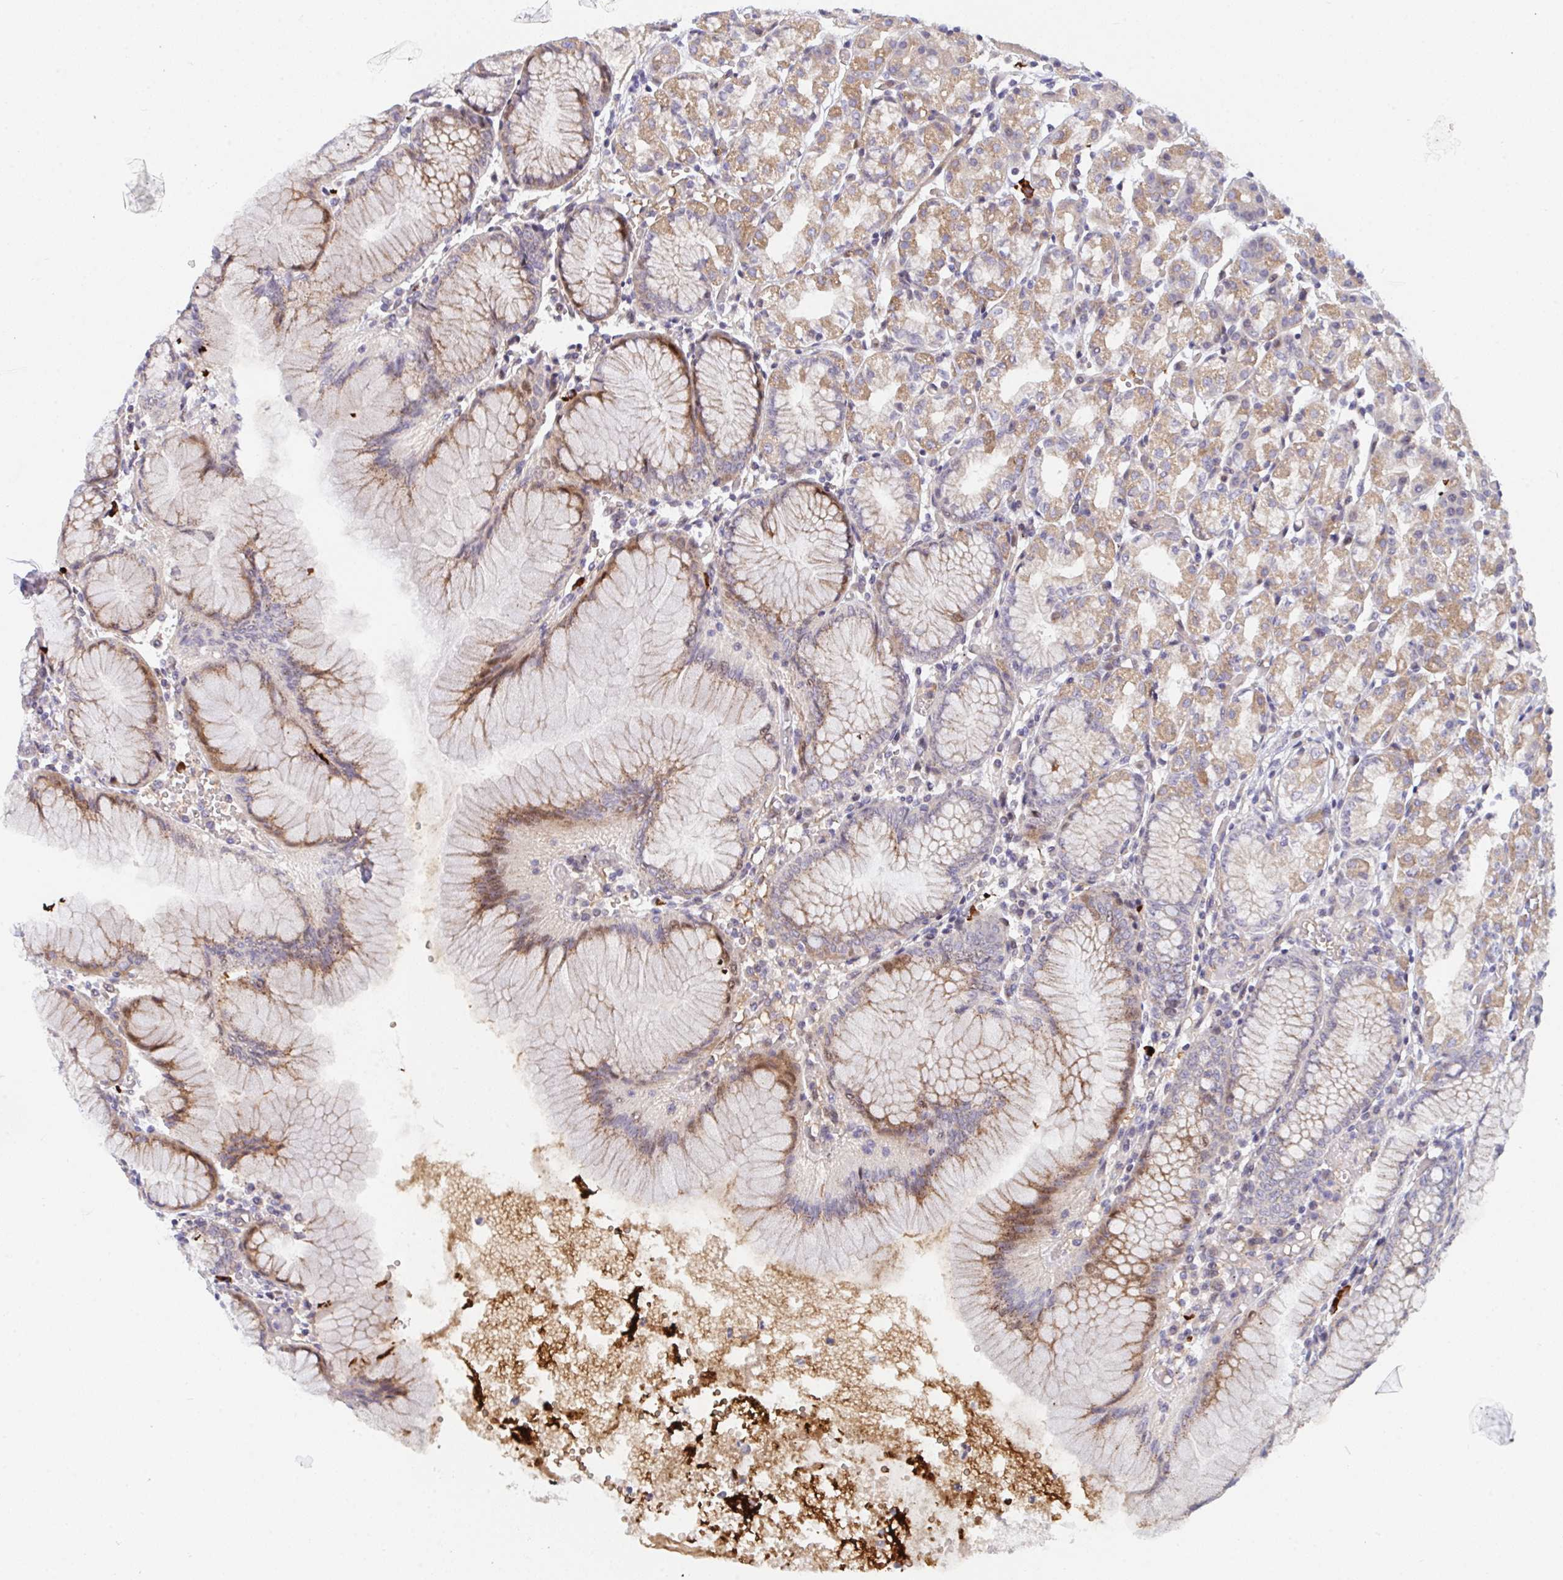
{"staining": {"intensity": "moderate", "quantity": "25%-75%", "location": "cytoplasmic/membranous"}, "tissue": "stomach", "cell_type": "Glandular cells", "image_type": "normal", "snomed": [{"axis": "morphology", "description": "Normal tissue, NOS"}, {"axis": "topography", "description": "Stomach"}], "caption": "Stomach was stained to show a protein in brown. There is medium levels of moderate cytoplasmic/membranous positivity in approximately 25%-75% of glandular cells. The staining is performed using DAB brown chromogen to label protein expression. The nuclei are counter-stained blue using hematoxylin.", "gene": "TNFSF4", "patient": {"sex": "female", "age": 57}}